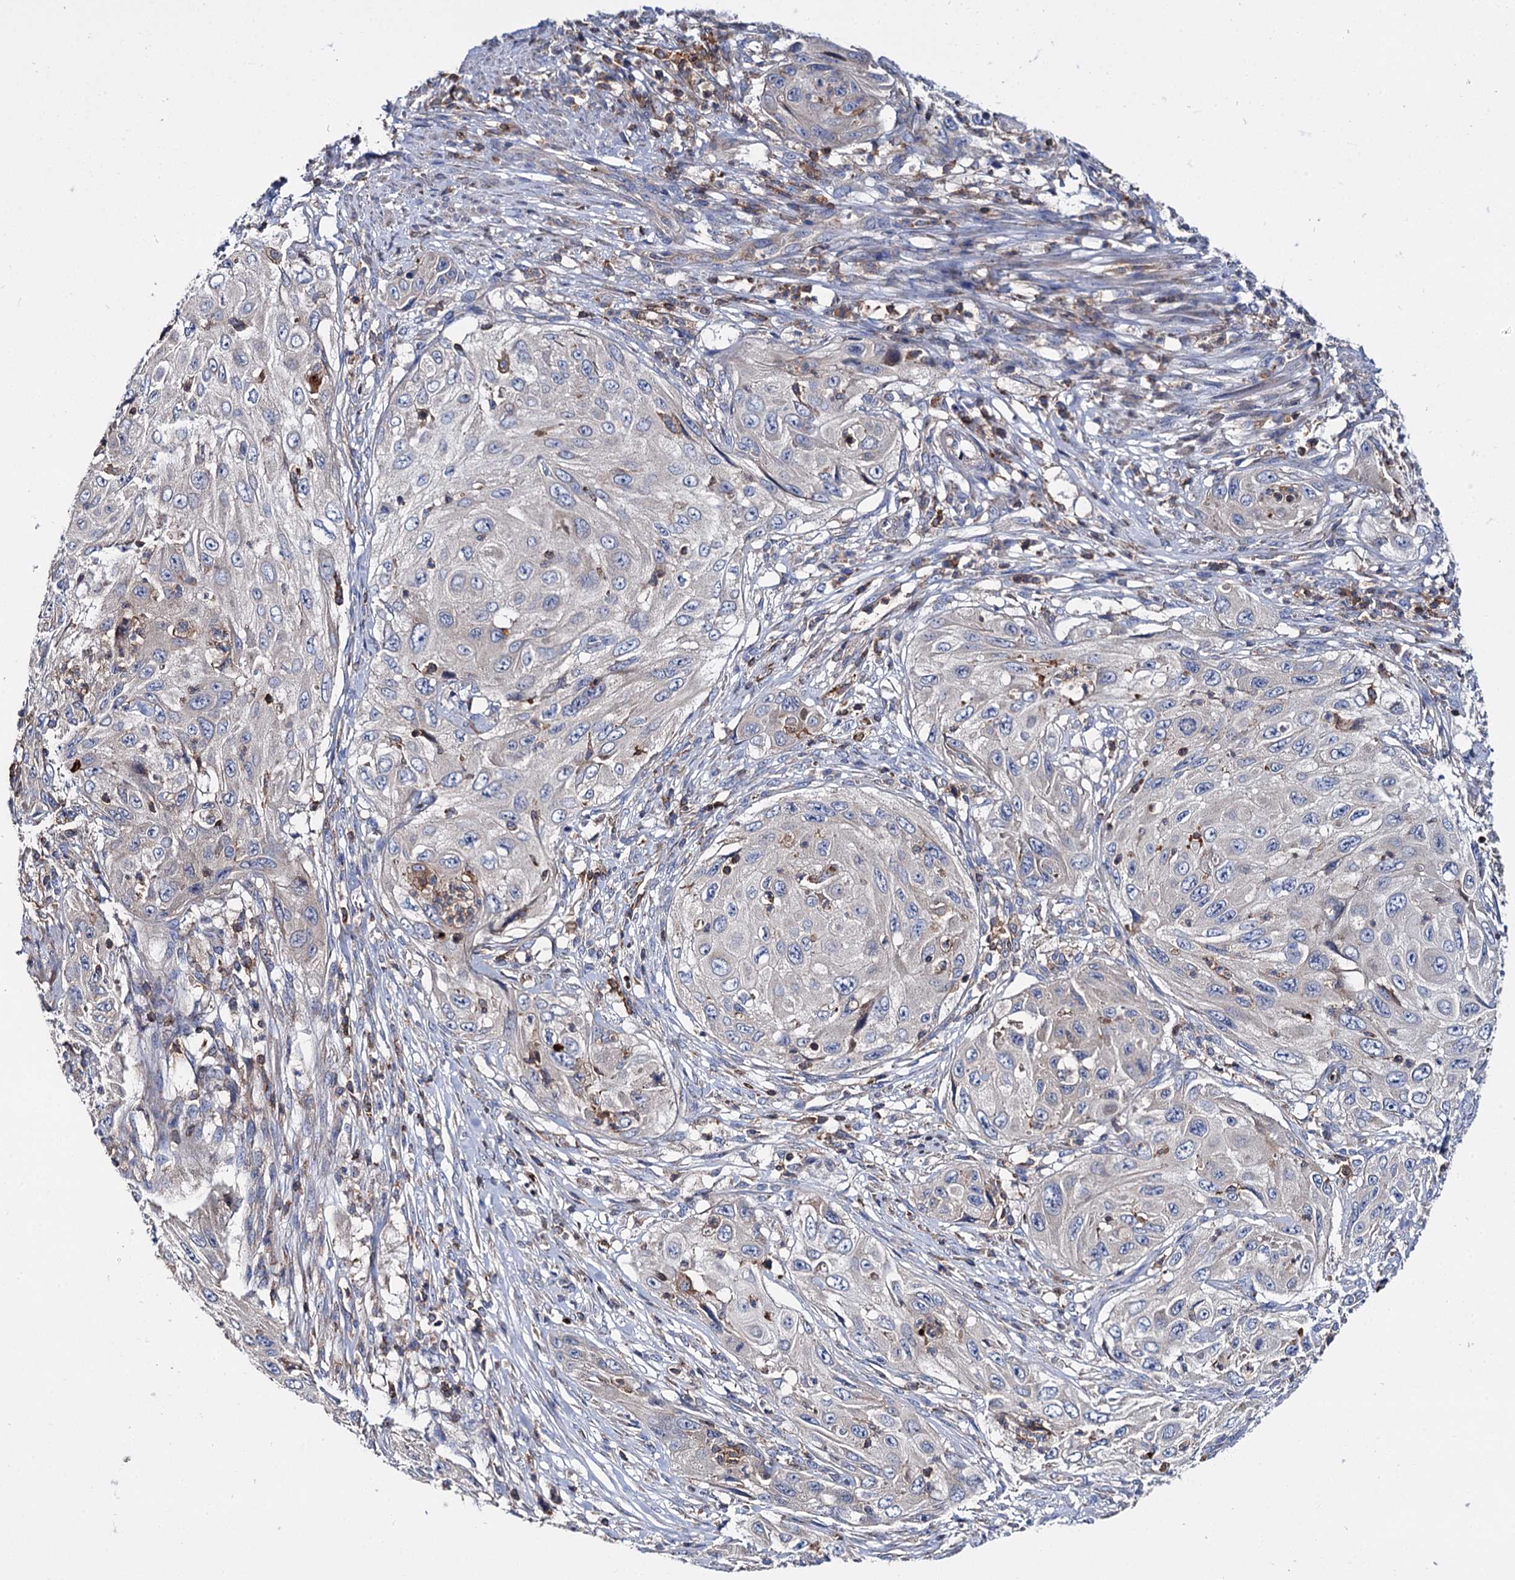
{"staining": {"intensity": "weak", "quantity": "<25%", "location": "cytoplasmic/membranous"}, "tissue": "cervical cancer", "cell_type": "Tumor cells", "image_type": "cancer", "snomed": [{"axis": "morphology", "description": "Squamous cell carcinoma, NOS"}, {"axis": "topography", "description": "Cervix"}], "caption": "Protein analysis of squamous cell carcinoma (cervical) reveals no significant staining in tumor cells. (DAB immunohistochemistry (IHC), high magnification).", "gene": "UBASH3B", "patient": {"sex": "female", "age": 42}}